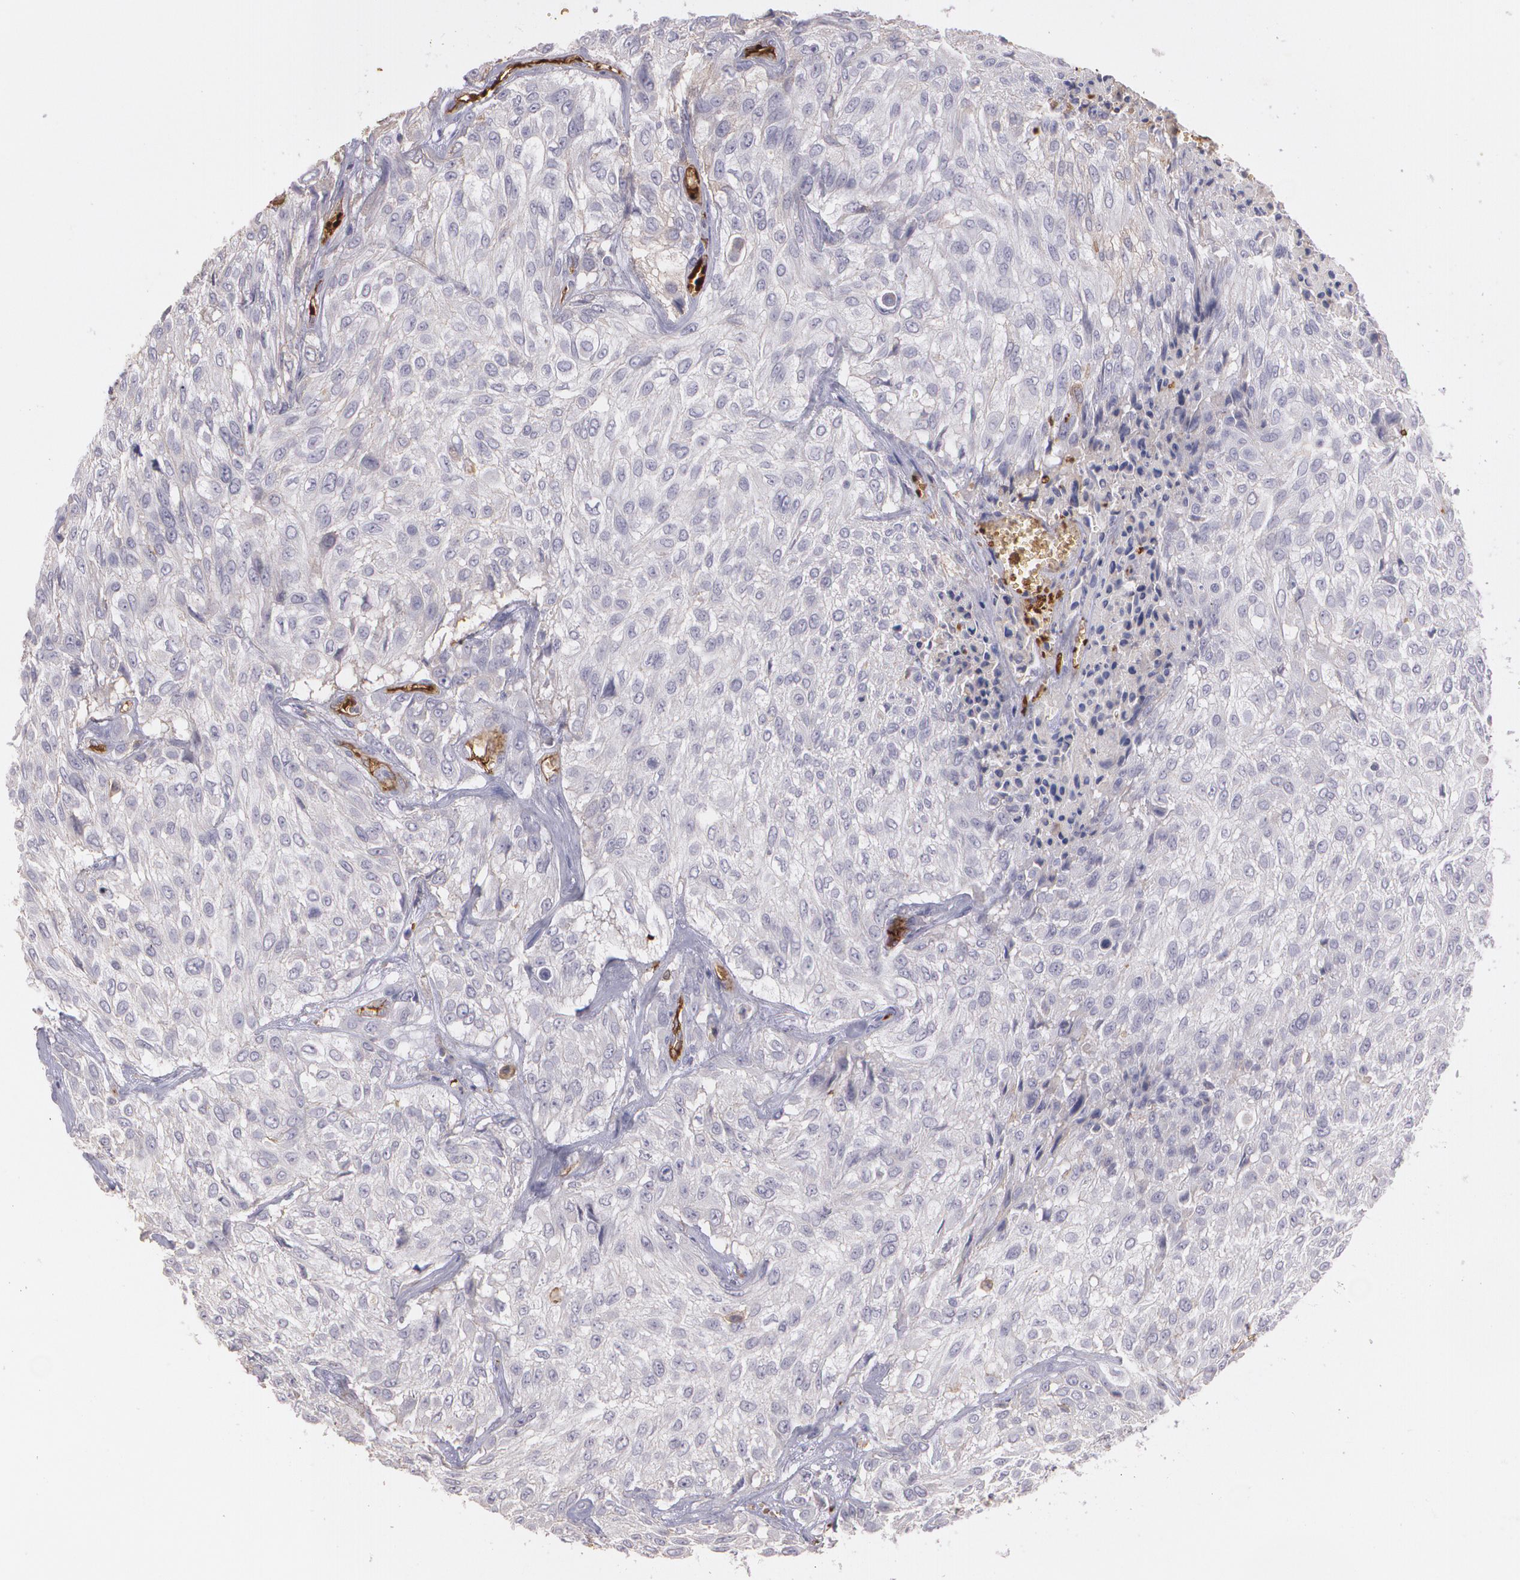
{"staining": {"intensity": "negative", "quantity": "none", "location": "none"}, "tissue": "urothelial cancer", "cell_type": "Tumor cells", "image_type": "cancer", "snomed": [{"axis": "morphology", "description": "Urothelial carcinoma, High grade"}, {"axis": "topography", "description": "Urinary bladder"}], "caption": "Immunohistochemistry (IHC) image of urothelial cancer stained for a protein (brown), which demonstrates no positivity in tumor cells.", "gene": "ACE", "patient": {"sex": "male", "age": 57}}